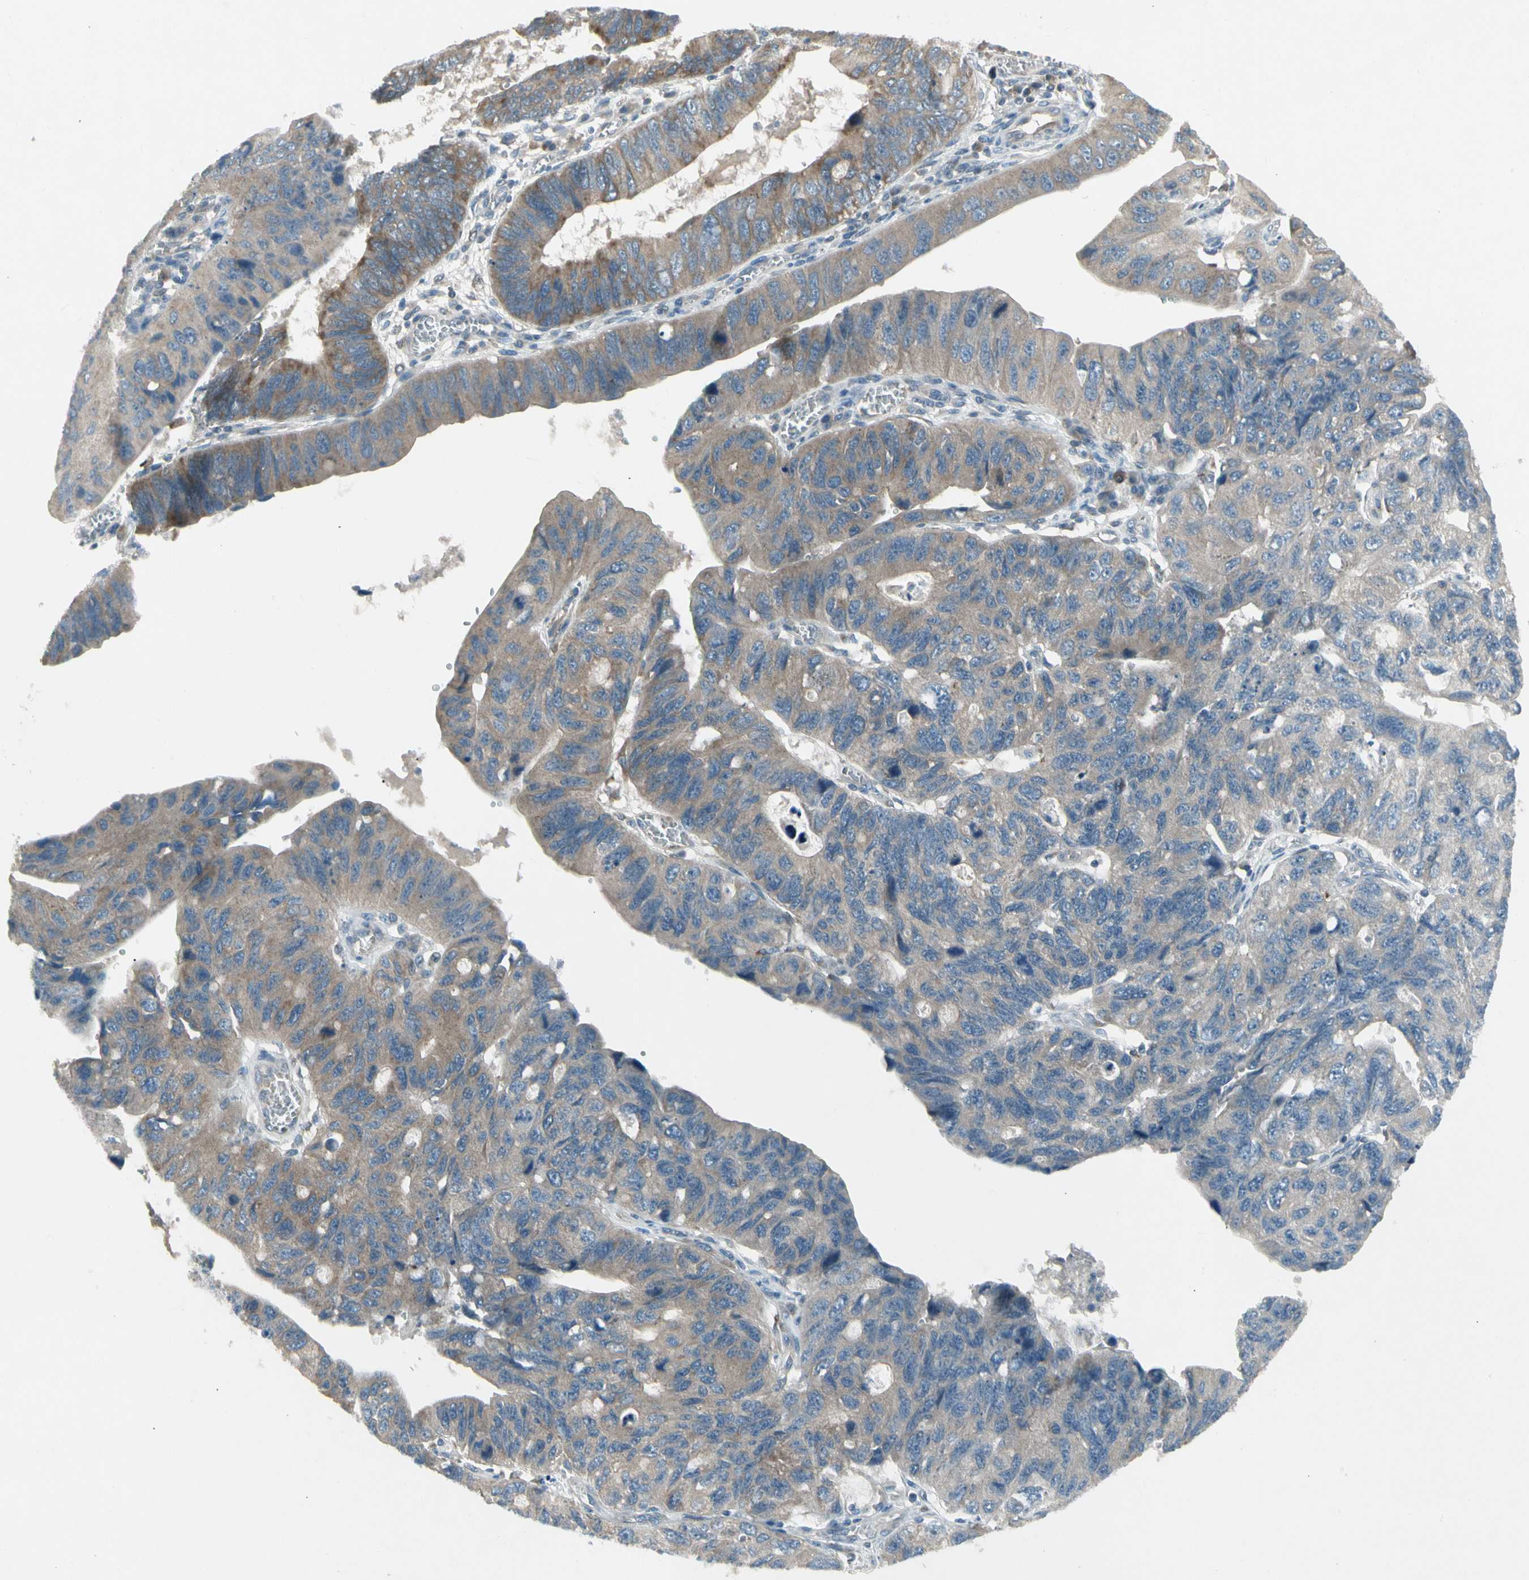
{"staining": {"intensity": "moderate", "quantity": ">75%", "location": "cytoplasmic/membranous"}, "tissue": "stomach cancer", "cell_type": "Tumor cells", "image_type": "cancer", "snomed": [{"axis": "morphology", "description": "Adenocarcinoma, NOS"}, {"axis": "topography", "description": "Stomach"}], "caption": "IHC micrograph of stomach cancer stained for a protein (brown), which displays medium levels of moderate cytoplasmic/membranous positivity in about >75% of tumor cells.", "gene": "PANK2", "patient": {"sex": "male", "age": 59}}